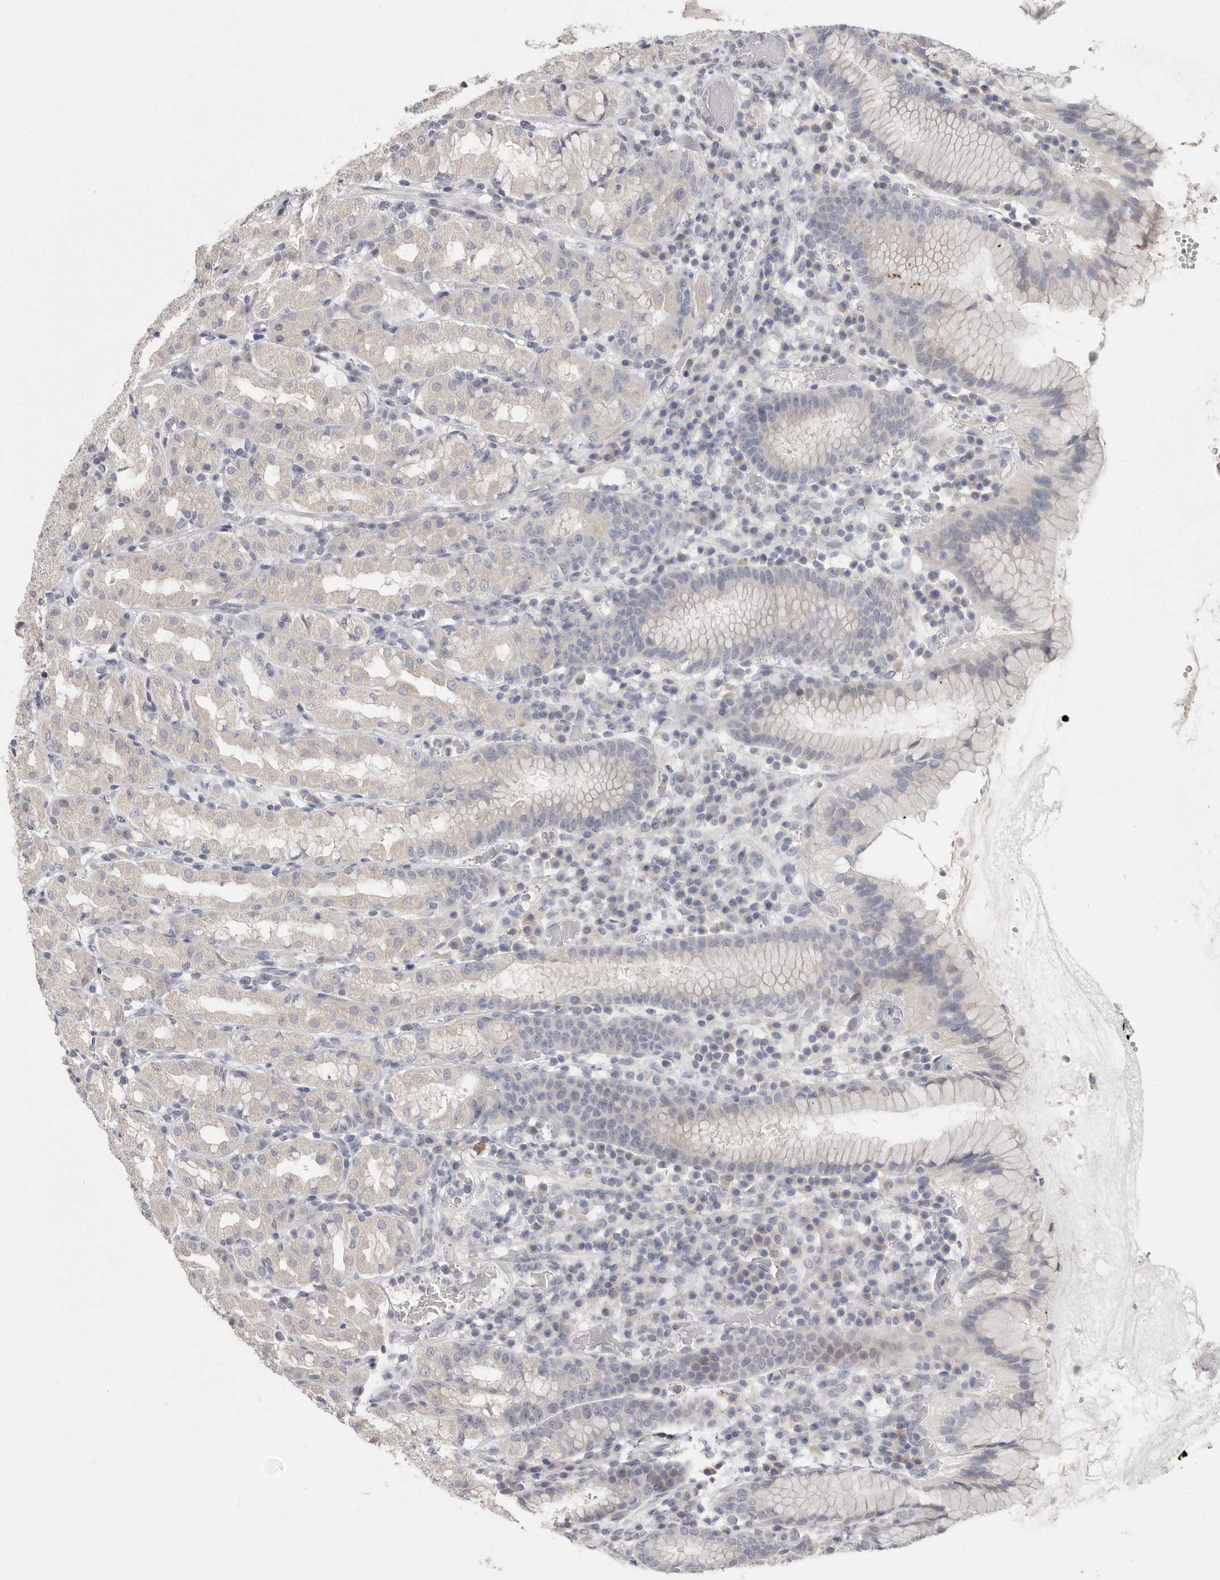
{"staining": {"intensity": "negative", "quantity": "none", "location": "none"}, "tissue": "stomach", "cell_type": "Glandular cells", "image_type": "normal", "snomed": [{"axis": "morphology", "description": "Normal tissue, NOS"}, {"axis": "topography", "description": "Stomach"}, {"axis": "topography", "description": "Stomach, lower"}], "caption": "Immunohistochemistry (IHC) of normal human stomach displays no expression in glandular cells. (DAB (3,3'-diaminobenzidine) immunohistochemistry (IHC) with hematoxylin counter stain).", "gene": "DNAJC11", "patient": {"sex": "female", "age": 56}}